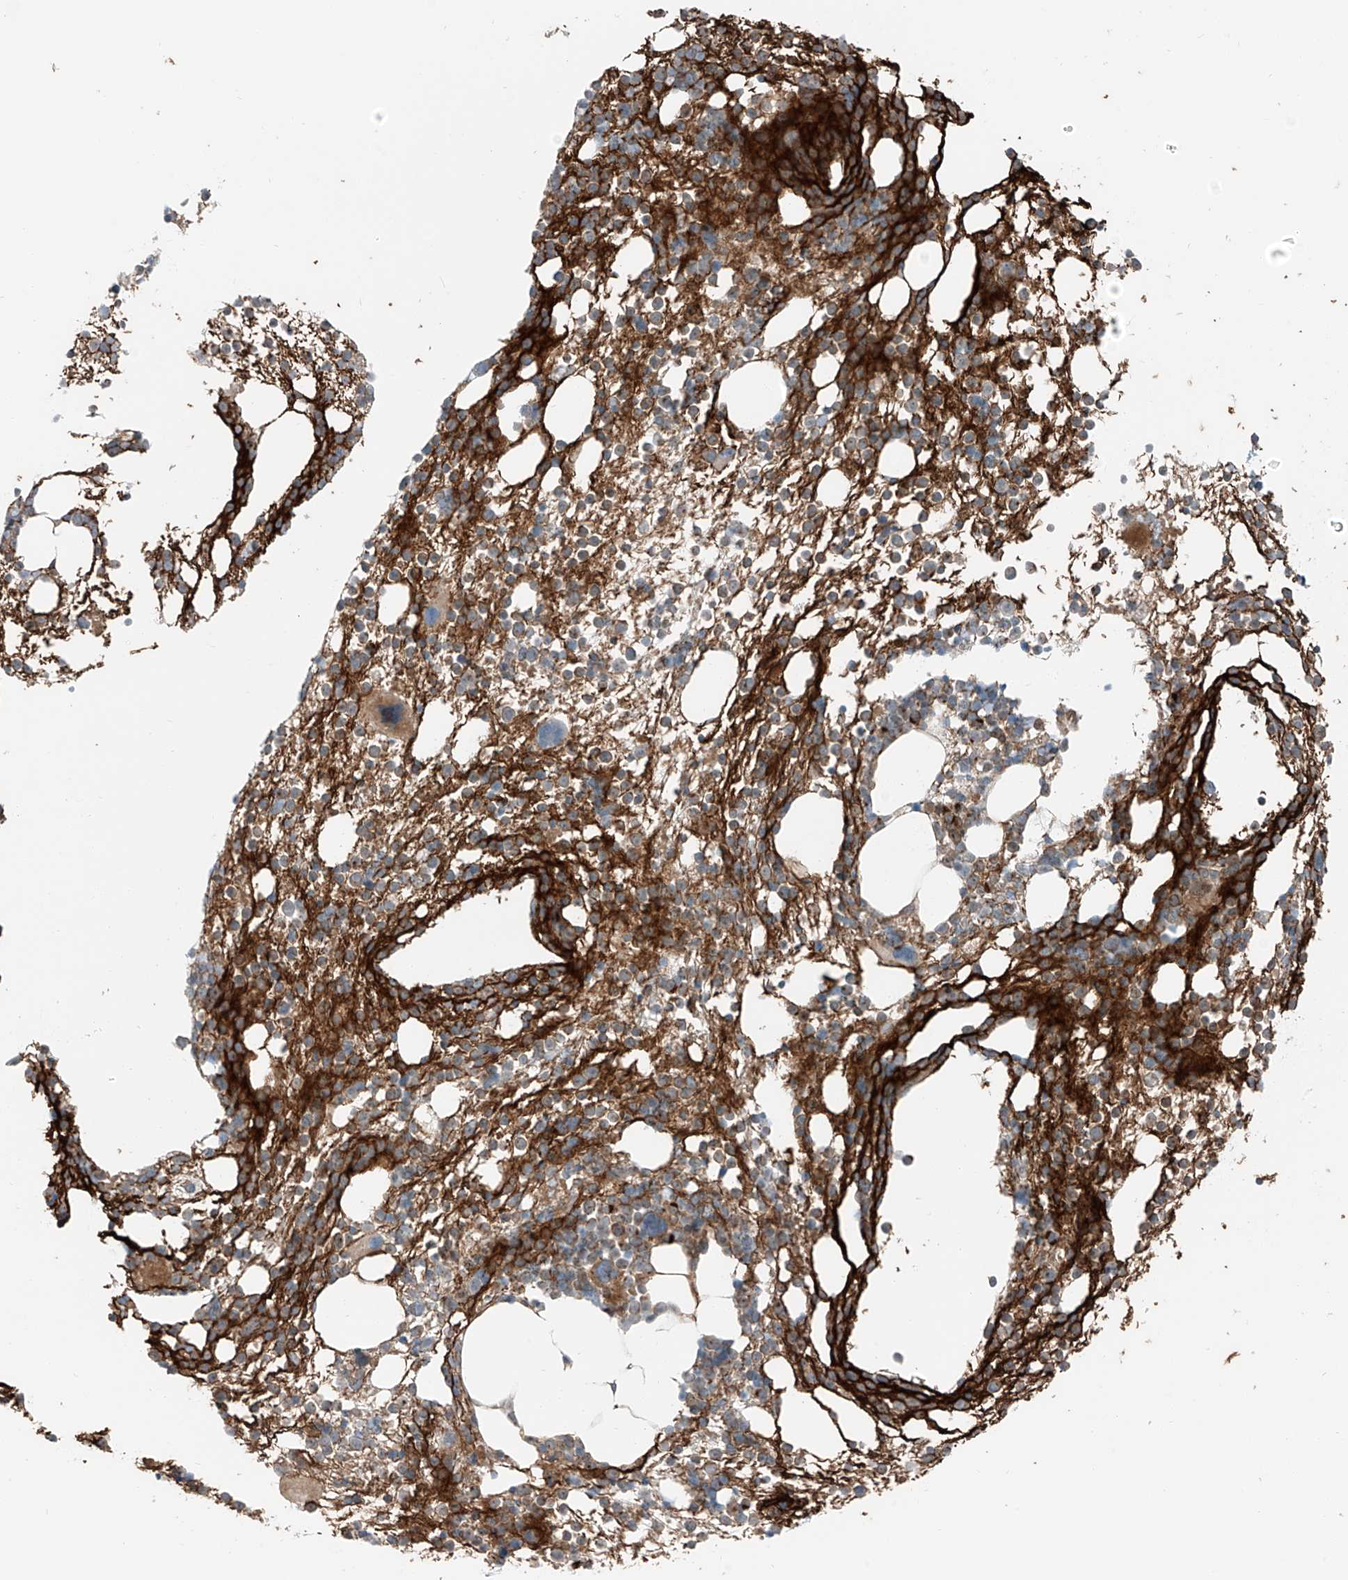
{"staining": {"intensity": "moderate", "quantity": "25%-75%", "location": "cytoplasmic/membranous"}, "tissue": "bone marrow", "cell_type": "Hematopoietic cells", "image_type": "normal", "snomed": [{"axis": "morphology", "description": "Normal tissue, NOS"}, {"axis": "topography", "description": "Bone marrow"}], "caption": "Brown immunohistochemical staining in normal bone marrow reveals moderate cytoplasmic/membranous staining in approximately 25%-75% of hematopoietic cells.", "gene": "USP48", "patient": {"sex": "male", "age": 54}}